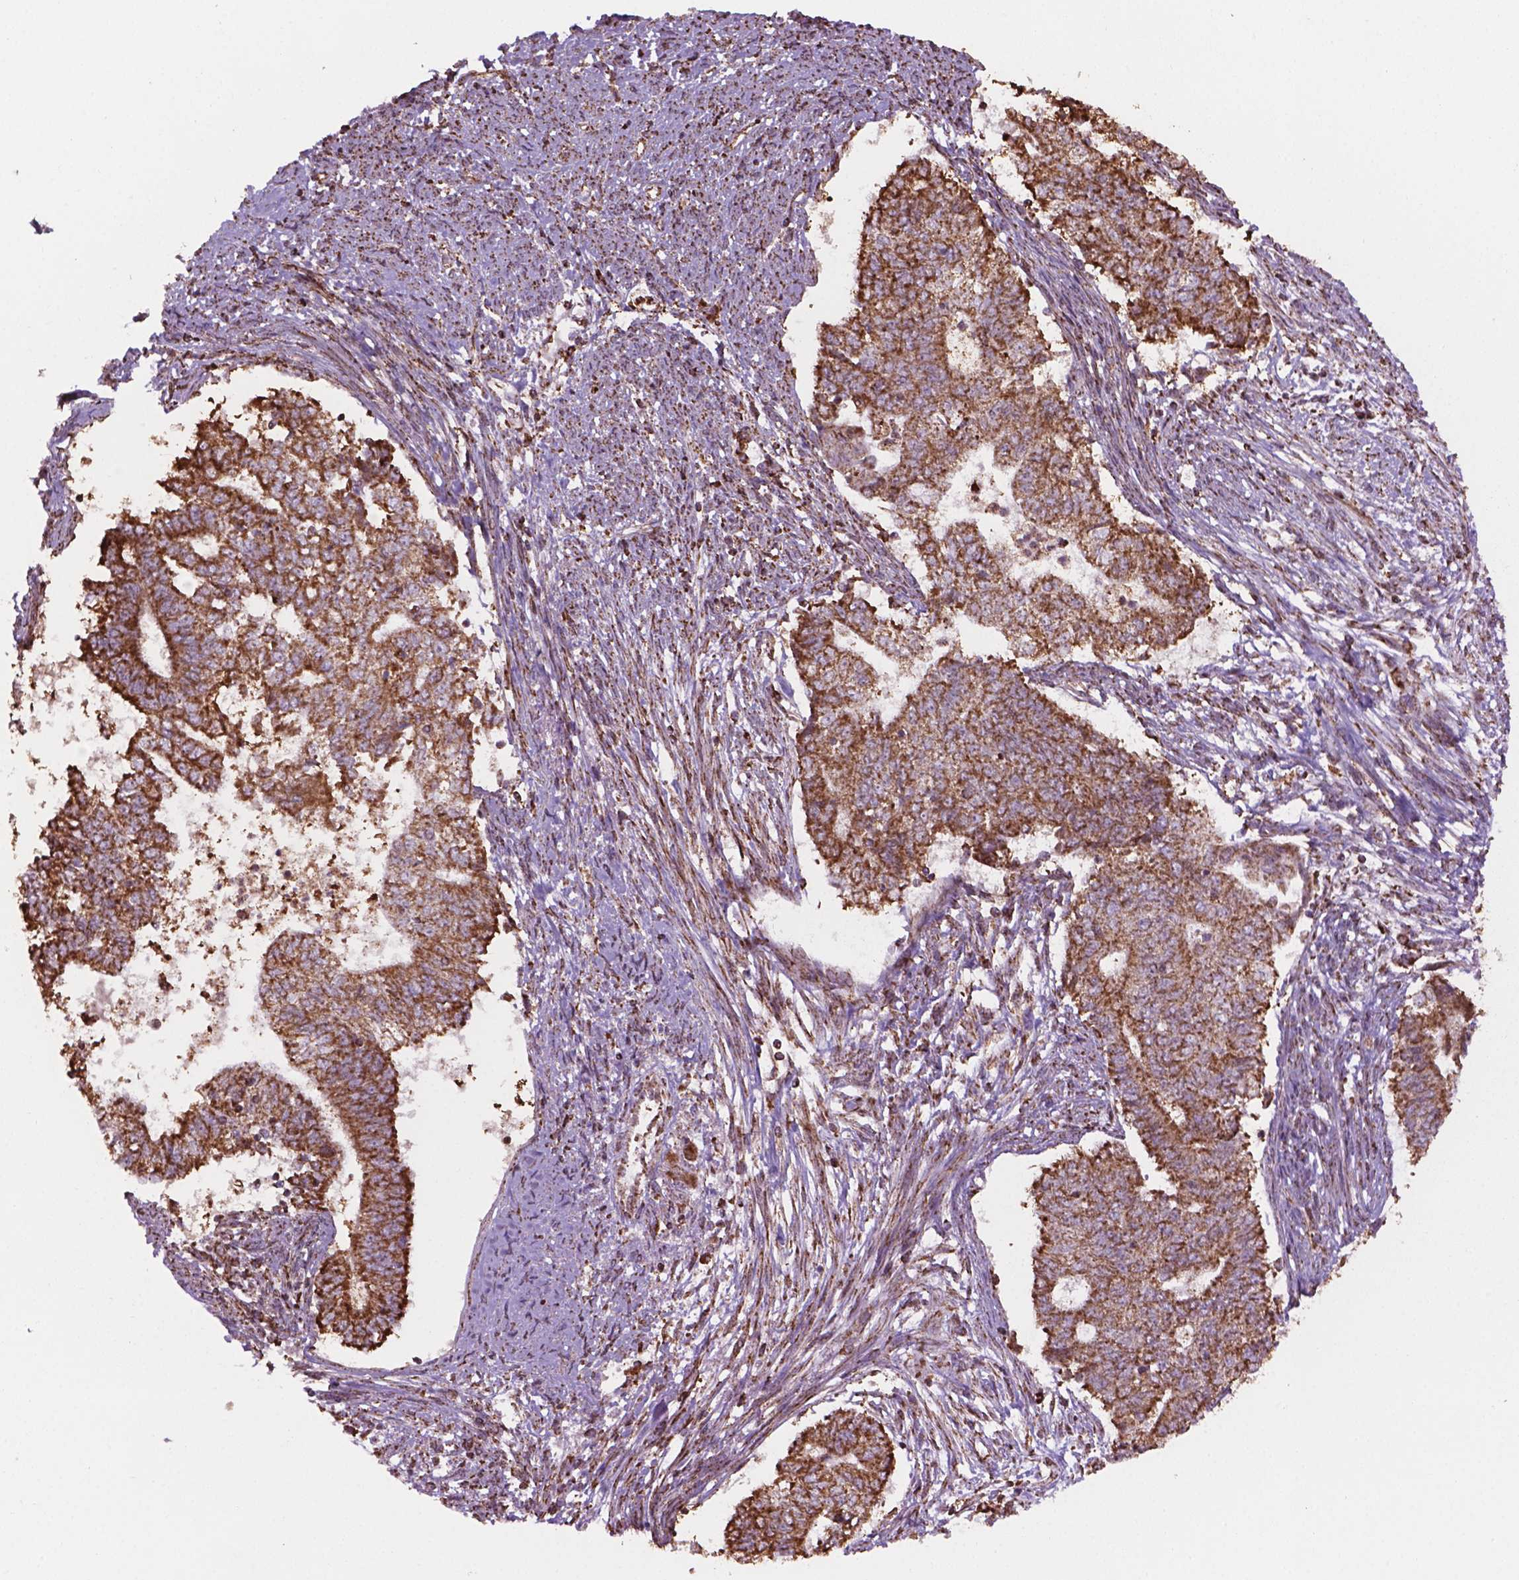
{"staining": {"intensity": "moderate", "quantity": ">75%", "location": "cytoplasmic/membranous"}, "tissue": "endometrial cancer", "cell_type": "Tumor cells", "image_type": "cancer", "snomed": [{"axis": "morphology", "description": "Adenocarcinoma, NOS"}, {"axis": "topography", "description": "Endometrium"}], "caption": "A medium amount of moderate cytoplasmic/membranous positivity is present in about >75% of tumor cells in endometrial adenocarcinoma tissue.", "gene": "HS3ST3A1", "patient": {"sex": "female", "age": 65}}